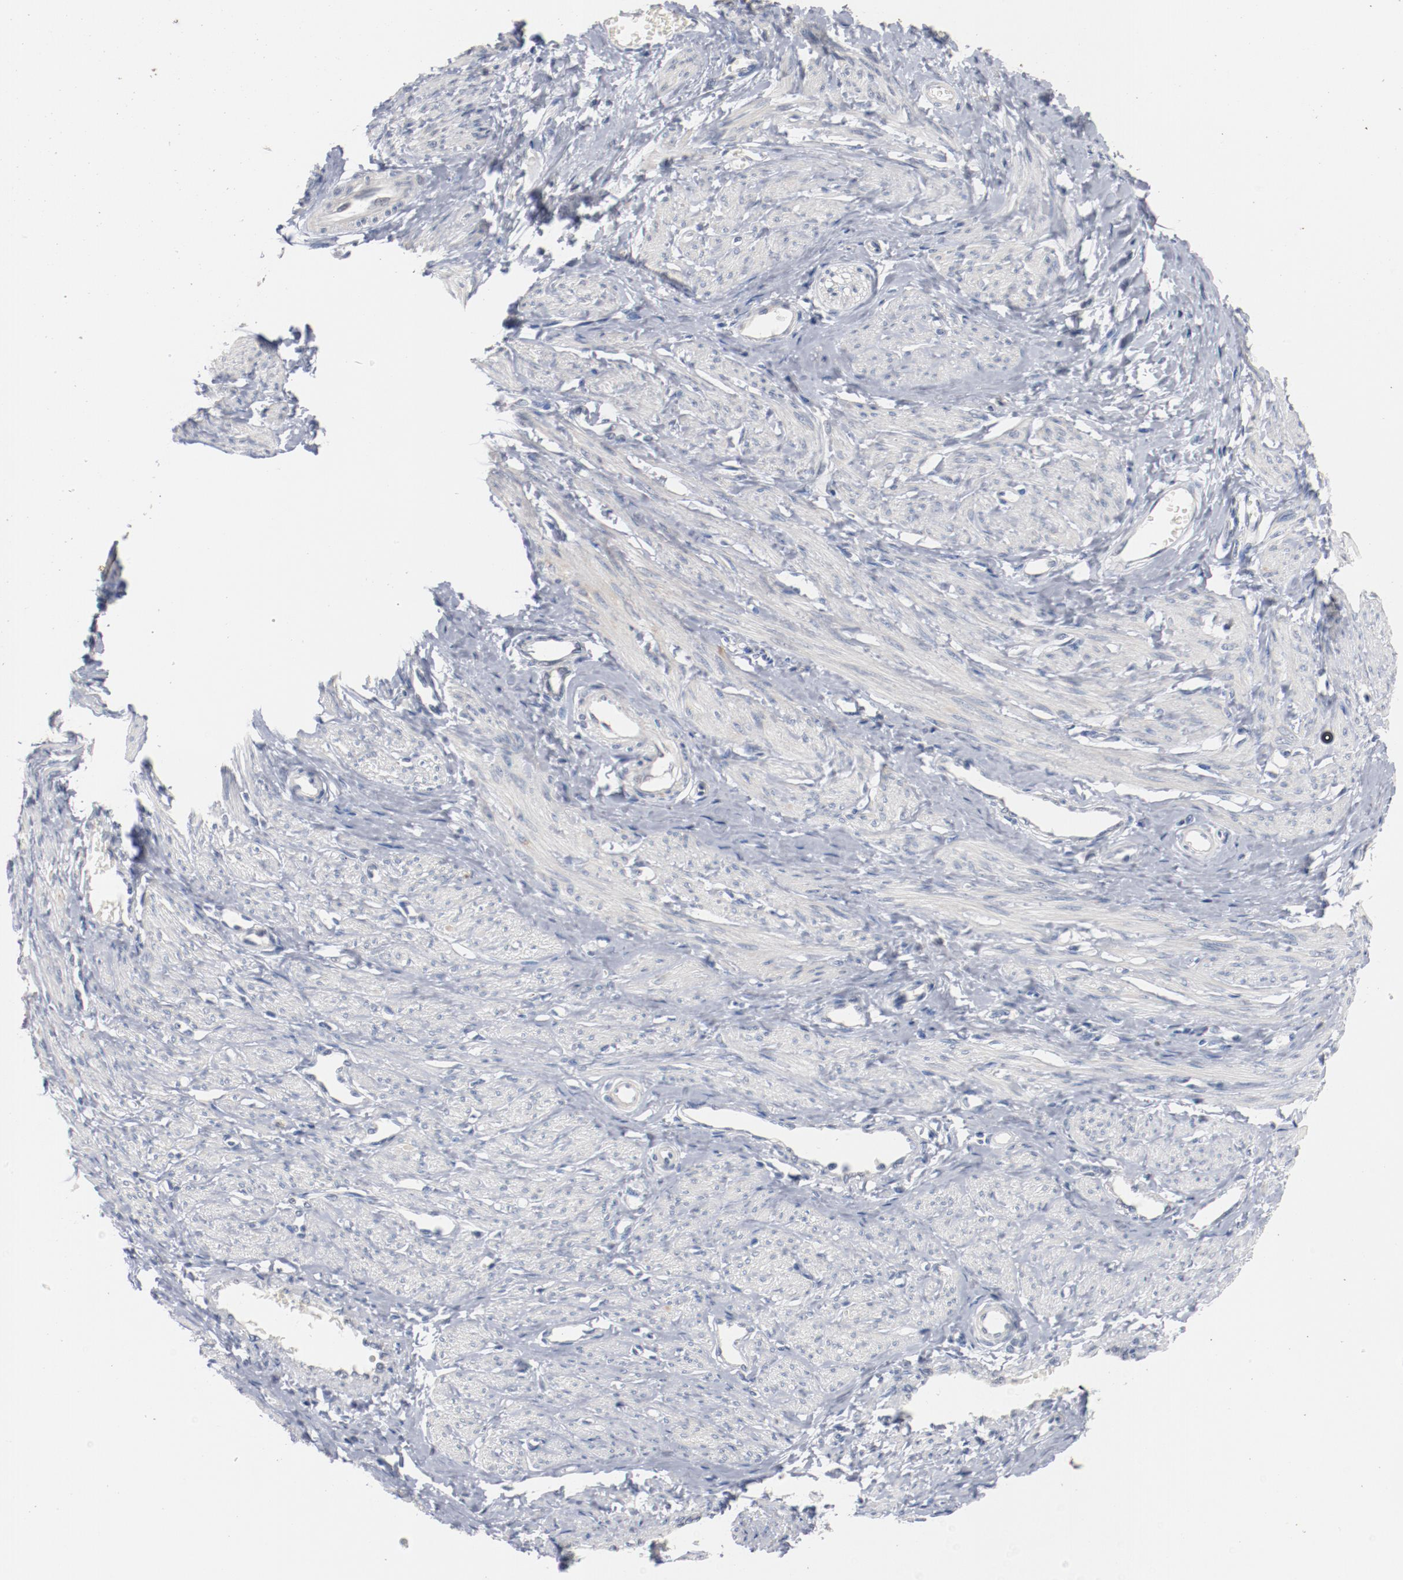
{"staining": {"intensity": "negative", "quantity": "none", "location": "none"}, "tissue": "smooth muscle", "cell_type": "Smooth muscle cells", "image_type": "normal", "snomed": [{"axis": "morphology", "description": "Normal tissue, NOS"}, {"axis": "topography", "description": "Smooth muscle"}, {"axis": "topography", "description": "Uterus"}], "caption": "IHC of benign smooth muscle reveals no expression in smooth muscle cells. (DAB (3,3'-diaminobenzidine) immunohistochemistry (IHC) with hematoxylin counter stain).", "gene": "ERICH1", "patient": {"sex": "female", "age": 39}}